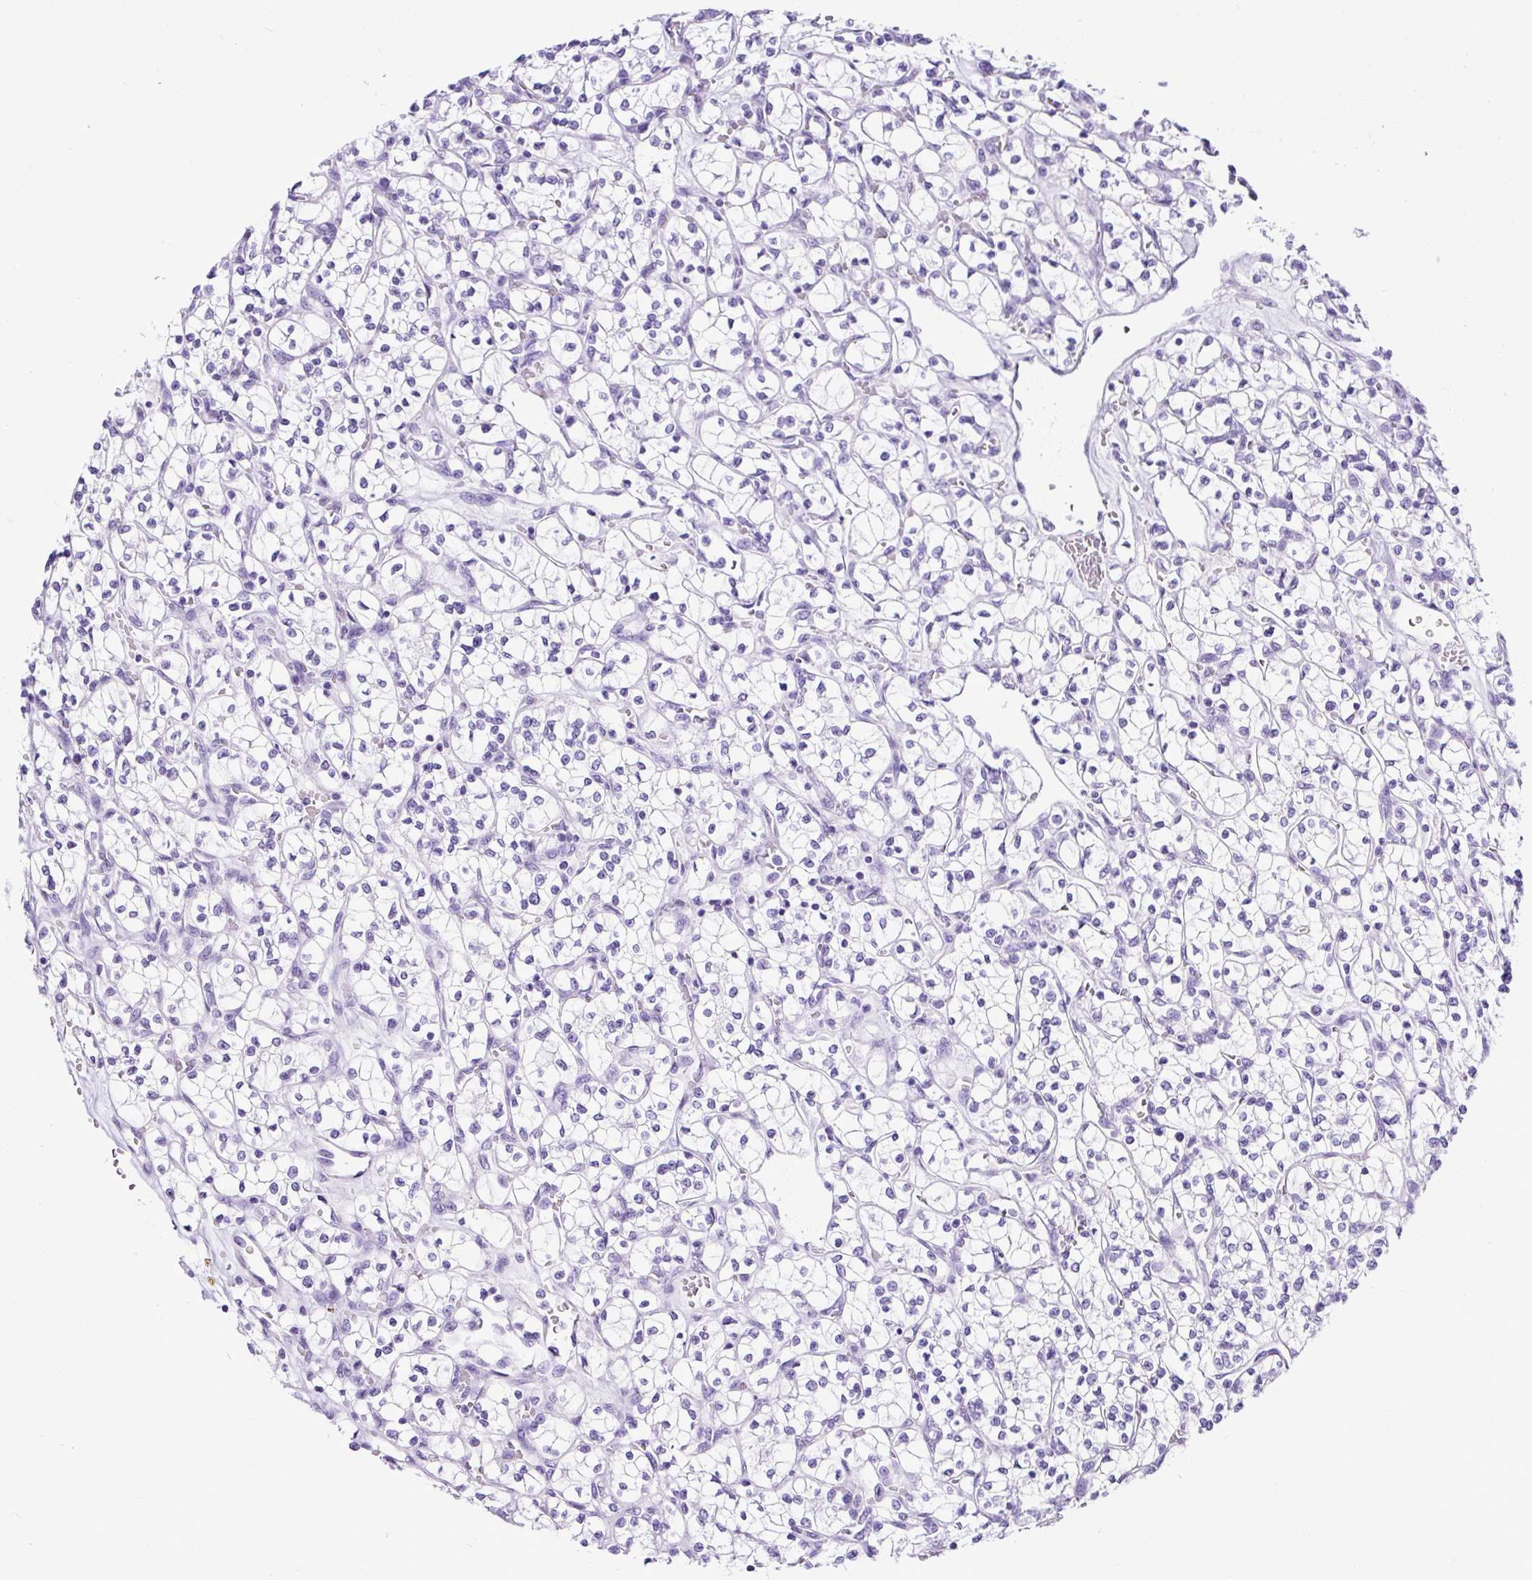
{"staining": {"intensity": "negative", "quantity": "none", "location": "none"}, "tissue": "renal cancer", "cell_type": "Tumor cells", "image_type": "cancer", "snomed": [{"axis": "morphology", "description": "Adenocarcinoma, NOS"}, {"axis": "topography", "description": "Kidney"}], "caption": "IHC photomicrograph of neoplastic tissue: renal cancer stained with DAB displays no significant protein staining in tumor cells.", "gene": "CEL", "patient": {"sex": "female", "age": 64}}